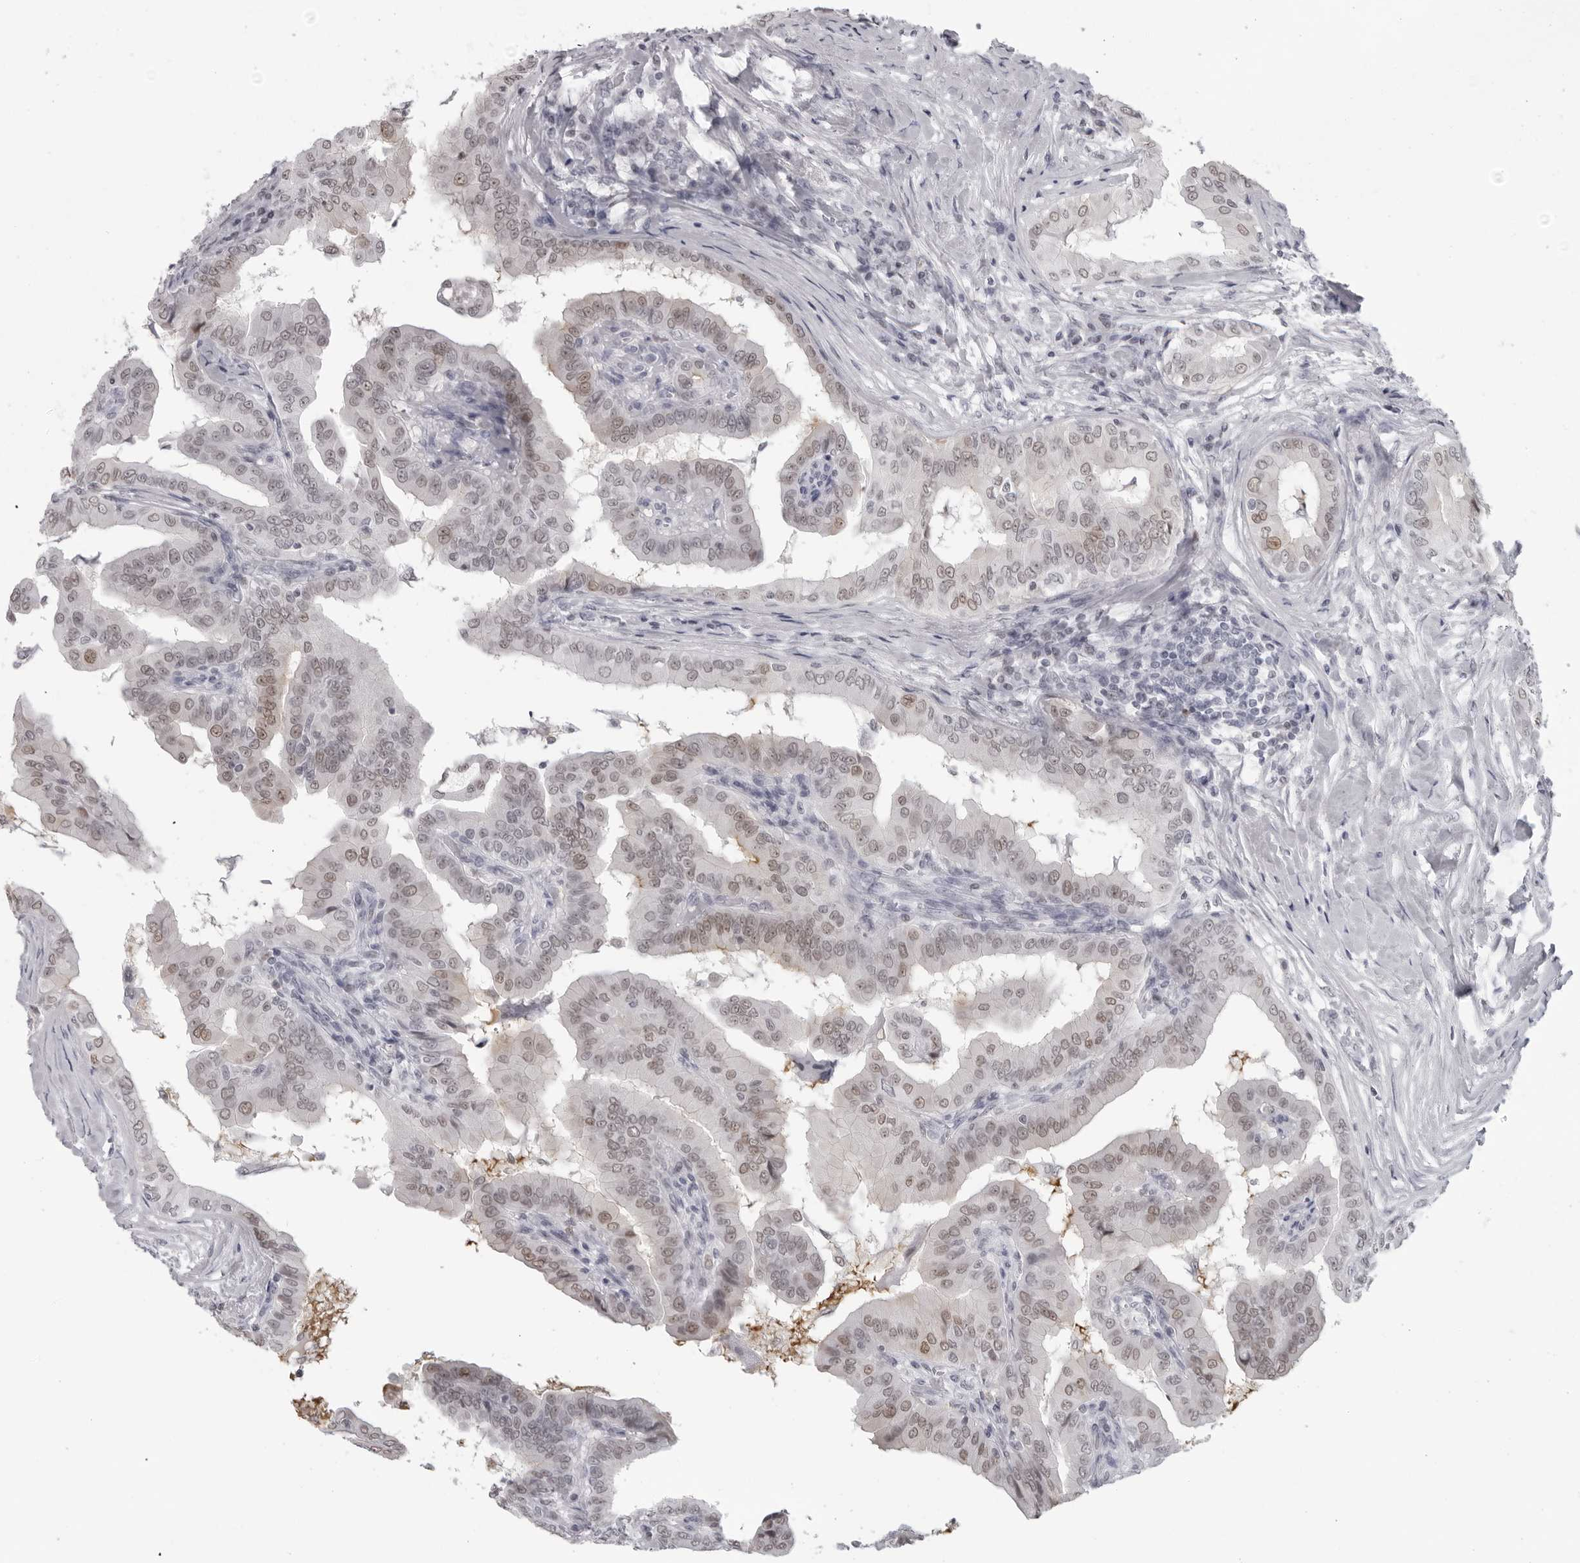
{"staining": {"intensity": "moderate", "quantity": ">75%", "location": "nuclear"}, "tissue": "thyroid cancer", "cell_type": "Tumor cells", "image_type": "cancer", "snomed": [{"axis": "morphology", "description": "Papillary adenocarcinoma, NOS"}, {"axis": "topography", "description": "Thyroid gland"}], "caption": "An immunohistochemistry (IHC) histopathology image of tumor tissue is shown. Protein staining in brown shows moderate nuclear positivity in papillary adenocarcinoma (thyroid) within tumor cells.", "gene": "ESPN", "patient": {"sex": "male", "age": 33}}